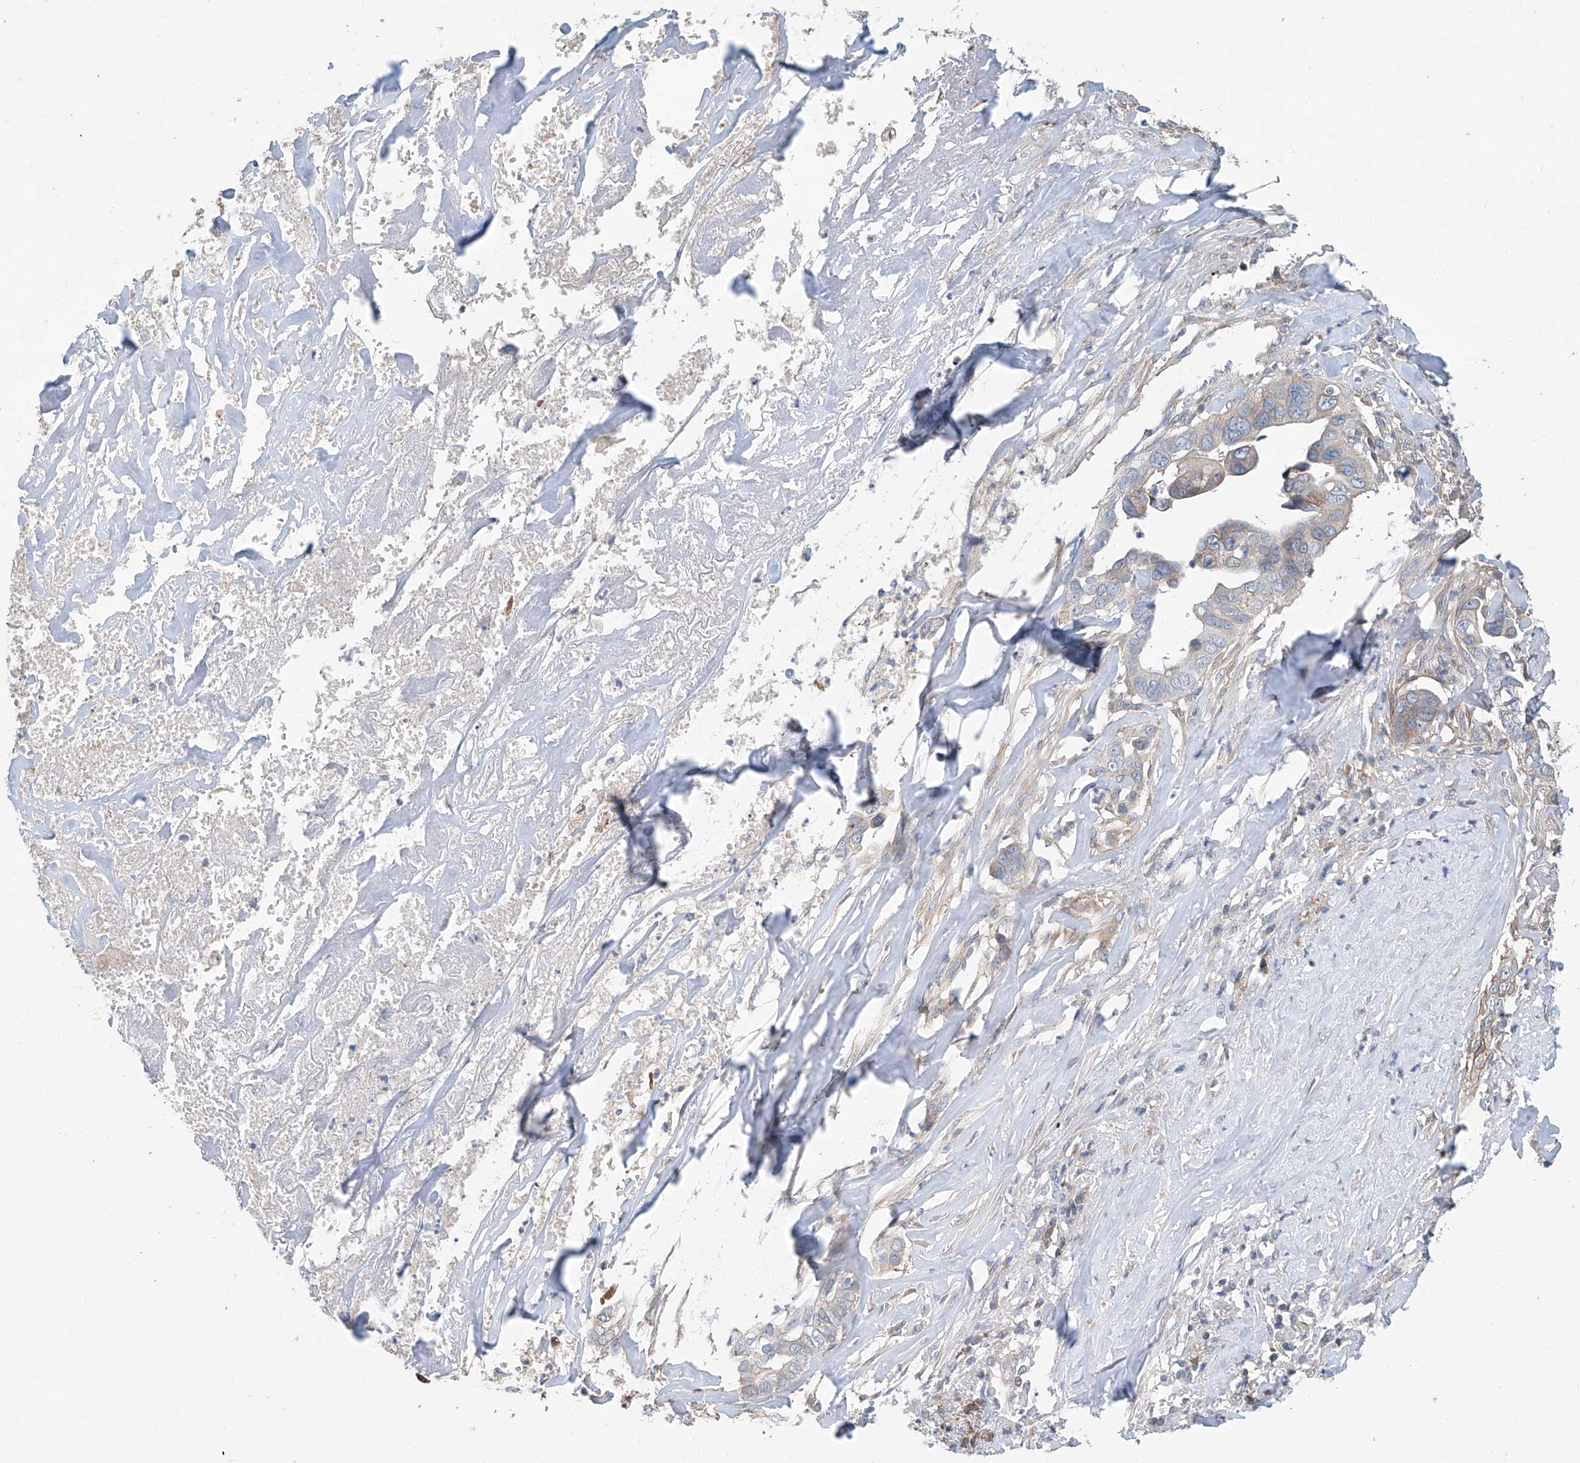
{"staining": {"intensity": "weak", "quantity": "<25%", "location": "cytoplasmic/membranous"}, "tissue": "liver cancer", "cell_type": "Tumor cells", "image_type": "cancer", "snomed": [{"axis": "morphology", "description": "Cholangiocarcinoma"}, {"axis": "topography", "description": "Liver"}], "caption": "High power microscopy image of an immunohistochemistry (IHC) histopathology image of liver cancer (cholangiocarcinoma), revealing no significant positivity in tumor cells.", "gene": "KCNK10", "patient": {"sex": "female", "age": 79}}